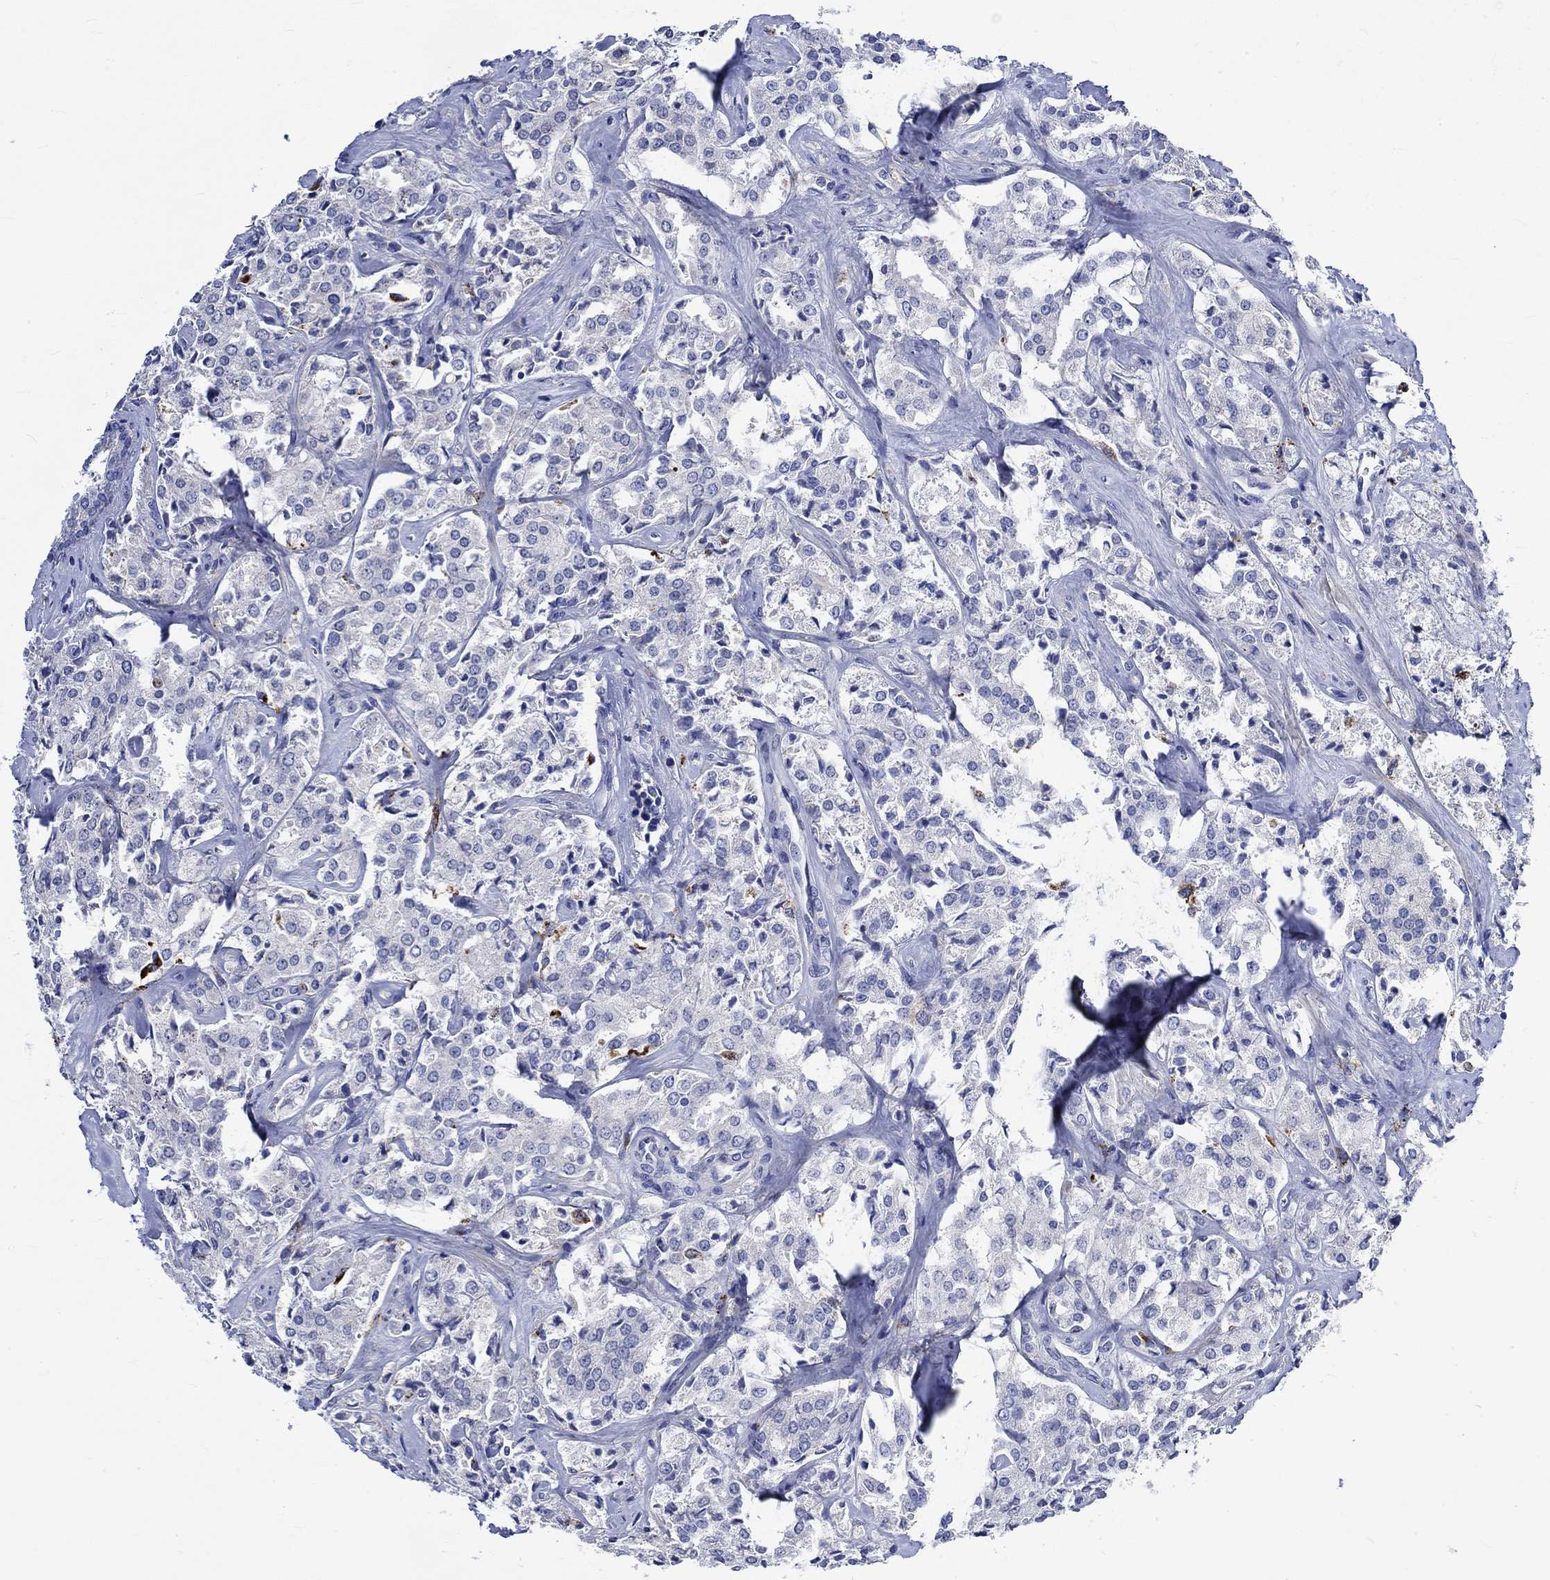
{"staining": {"intensity": "negative", "quantity": "none", "location": "none"}, "tissue": "prostate cancer", "cell_type": "Tumor cells", "image_type": "cancer", "snomed": [{"axis": "morphology", "description": "Adenocarcinoma, NOS"}, {"axis": "topography", "description": "Prostate"}], "caption": "Immunohistochemistry of human adenocarcinoma (prostate) demonstrates no expression in tumor cells. Brightfield microscopy of immunohistochemistry stained with DAB (3,3'-diaminobenzidine) (brown) and hematoxylin (blue), captured at high magnification.", "gene": "NRIP3", "patient": {"sex": "male", "age": 66}}